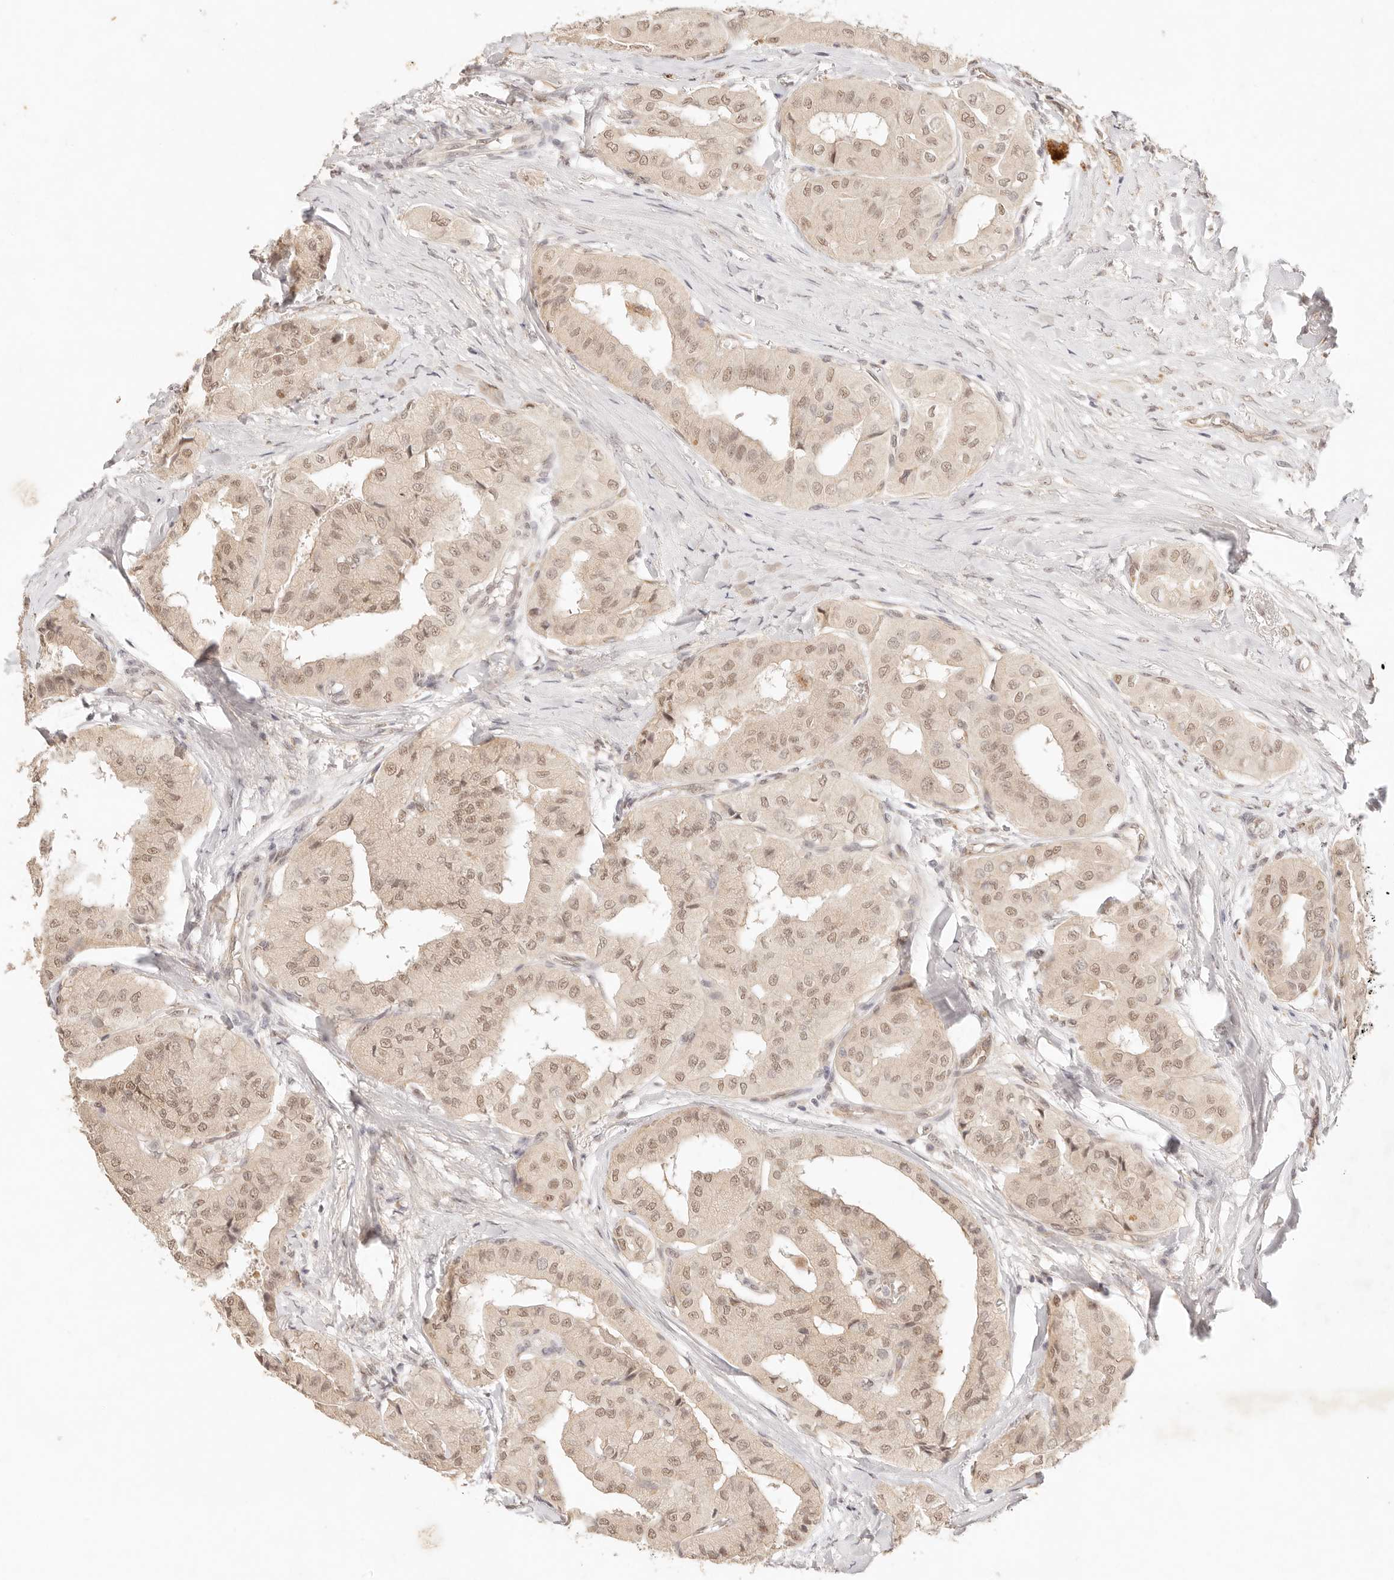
{"staining": {"intensity": "weak", "quantity": ">75%", "location": "nuclear"}, "tissue": "thyroid cancer", "cell_type": "Tumor cells", "image_type": "cancer", "snomed": [{"axis": "morphology", "description": "Papillary adenocarcinoma, NOS"}, {"axis": "topography", "description": "Thyroid gland"}], "caption": "Immunohistochemical staining of thyroid cancer (papillary adenocarcinoma) reveals low levels of weak nuclear positivity in about >75% of tumor cells.", "gene": "GPR156", "patient": {"sex": "female", "age": 59}}